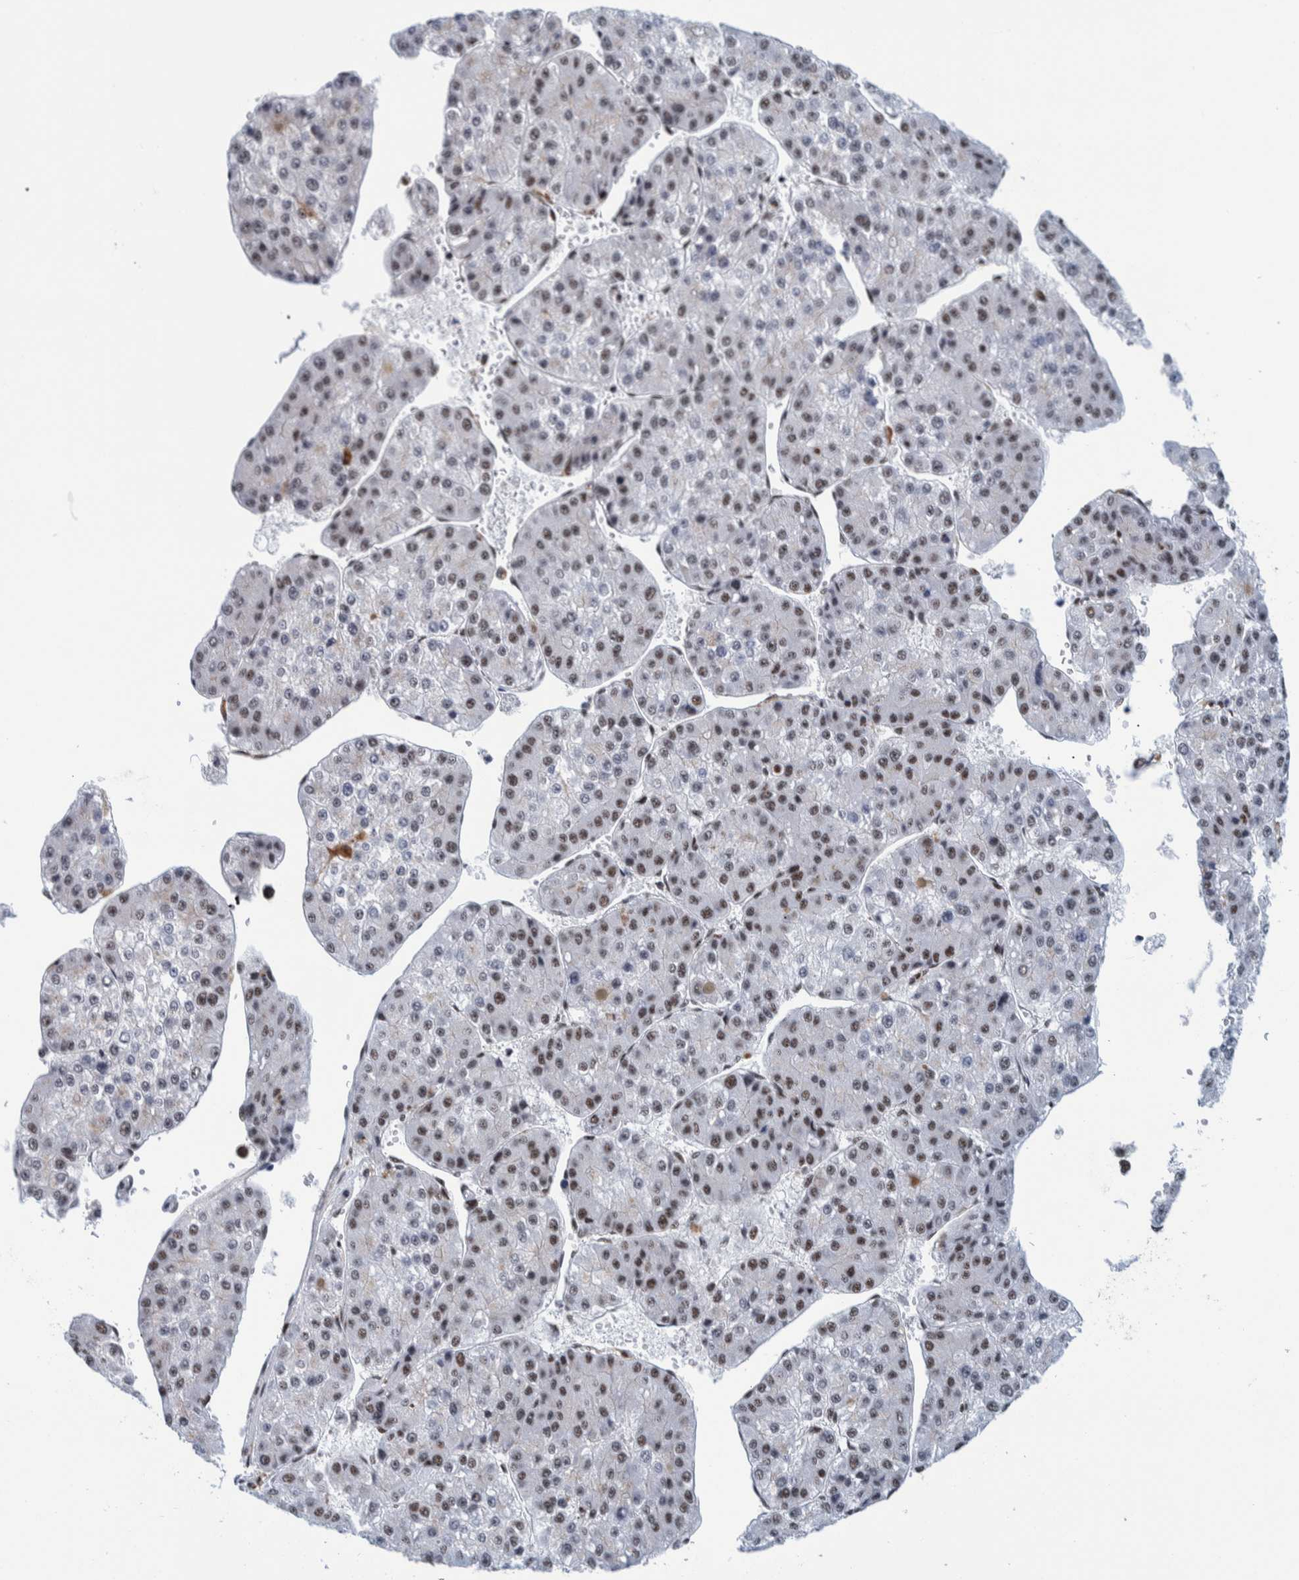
{"staining": {"intensity": "moderate", "quantity": ">75%", "location": "nuclear"}, "tissue": "liver cancer", "cell_type": "Tumor cells", "image_type": "cancer", "snomed": [{"axis": "morphology", "description": "Carcinoma, Hepatocellular, NOS"}, {"axis": "topography", "description": "Liver"}], "caption": "This is a histology image of IHC staining of liver hepatocellular carcinoma, which shows moderate staining in the nuclear of tumor cells.", "gene": "EFTUD2", "patient": {"sex": "female", "age": 73}}